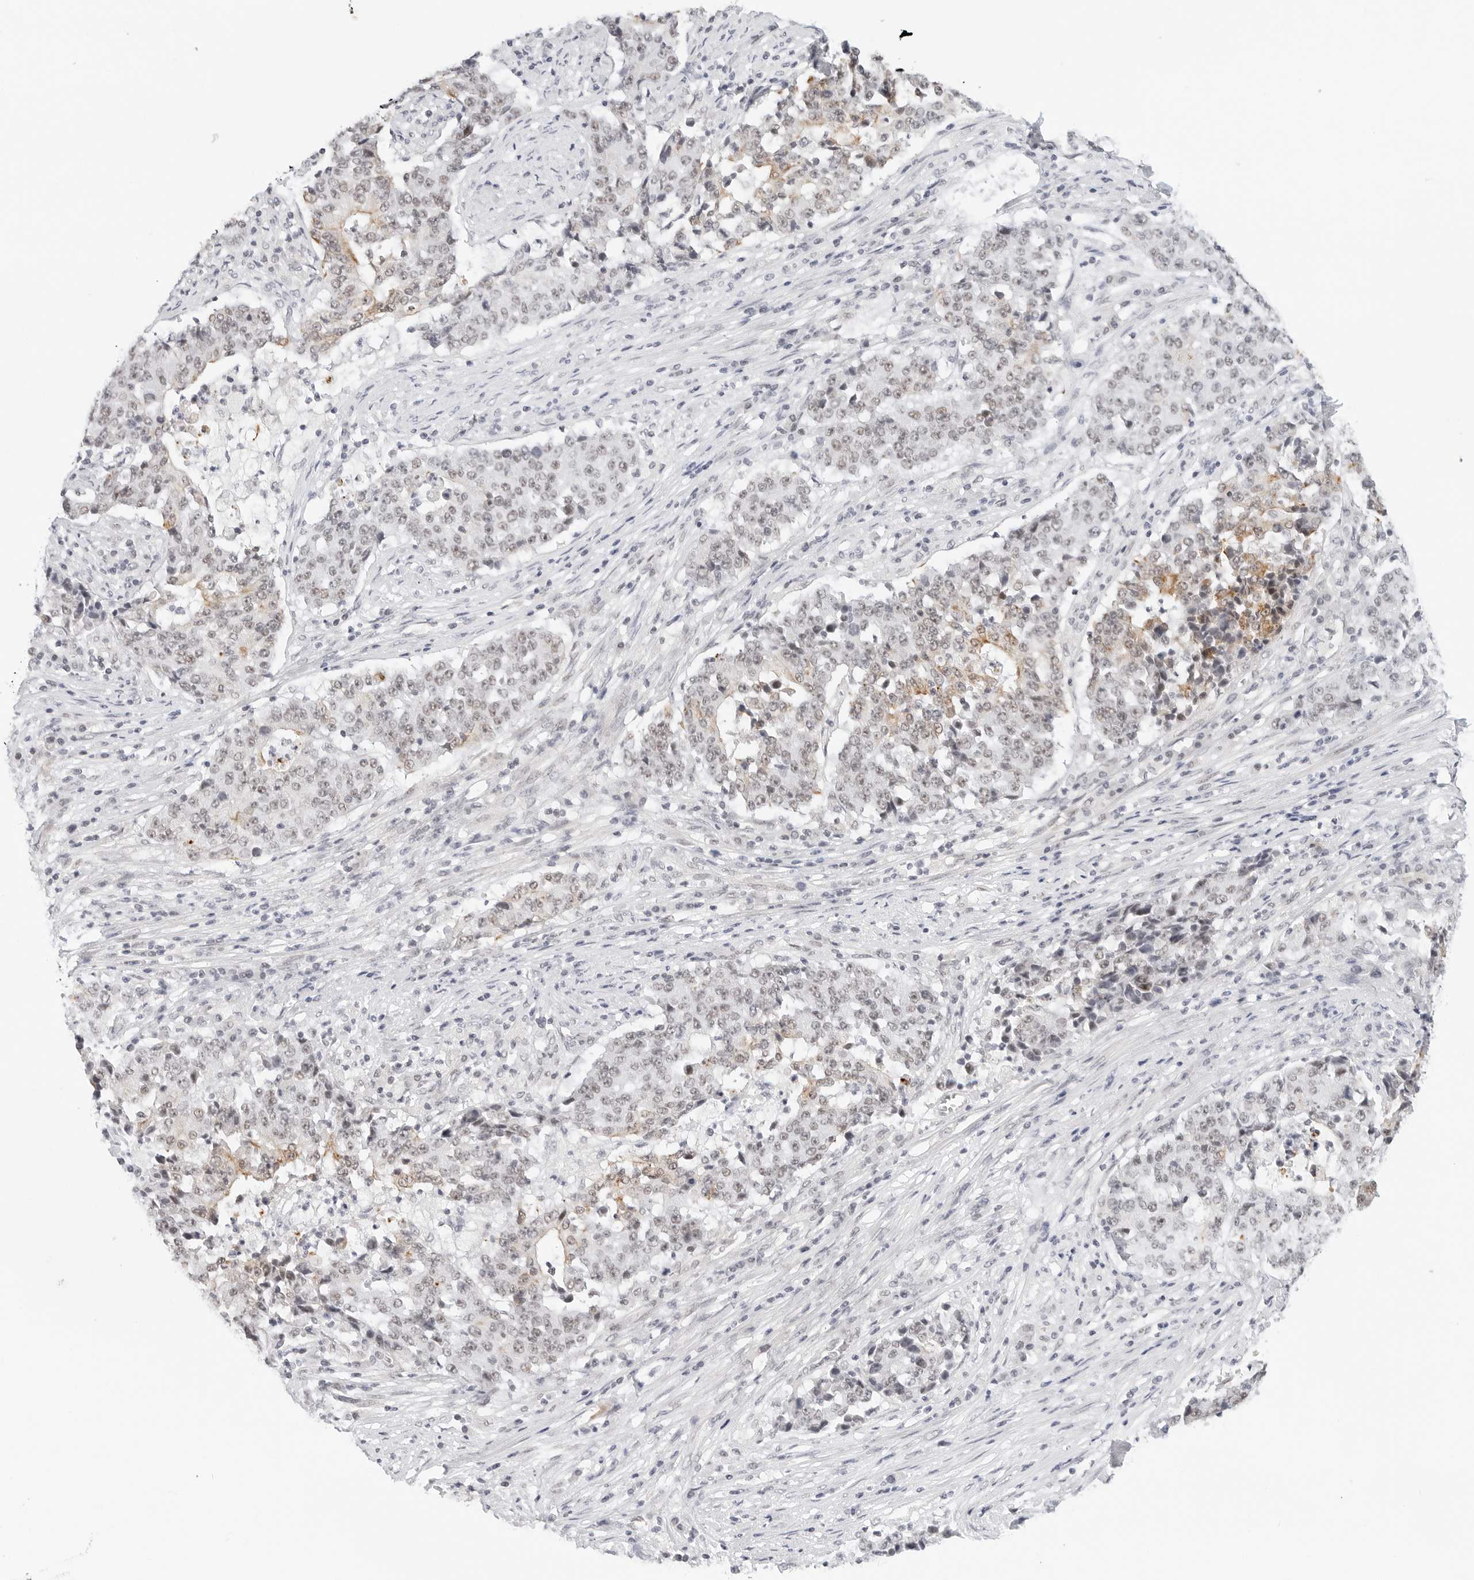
{"staining": {"intensity": "weak", "quantity": ">75%", "location": "cytoplasmic/membranous,nuclear"}, "tissue": "stomach cancer", "cell_type": "Tumor cells", "image_type": "cancer", "snomed": [{"axis": "morphology", "description": "Adenocarcinoma, NOS"}, {"axis": "topography", "description": "Stomach"}], "caption": "Stomach cancer was stained to show a protein in brown. There is low levels of weak cytoplasmic/membranous and nuclear staining in about >75% of tumor cells.", "gene": "TSEN2", "patient": {"sex": "male", "age": 59}}